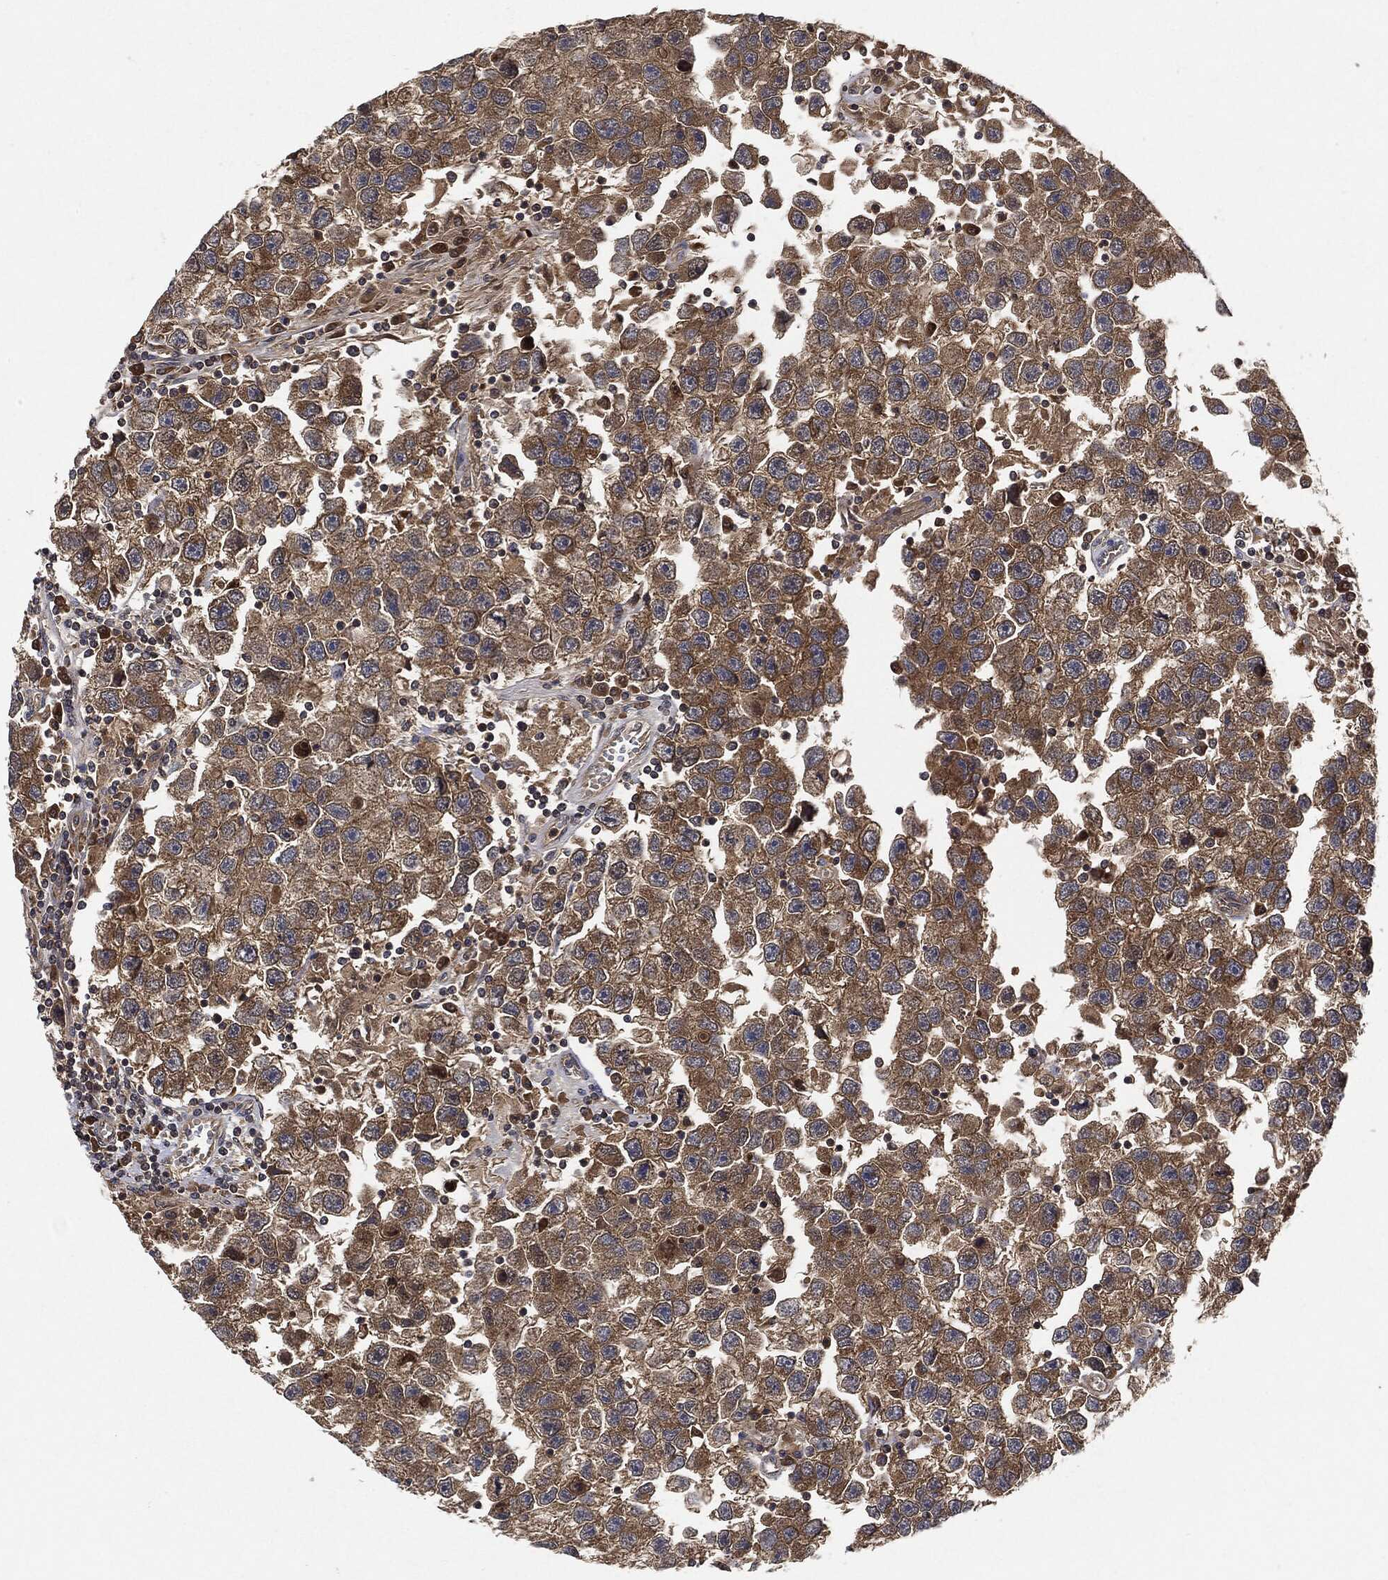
{"staining": {"intensity": "moderate", "quantity": ">75%", "location": "cytoplasmic/membranous"}, "tissue": "testis cancer", "cell_type": "Tumor cells", "image_type": "cancer", "snomed": [{"axis": "morphology", "description": "Seminoma, NOS"}, {"axis": "topography", "description": "Testis"}], "caption": "Human testis cancer stained with a protein marker shows moderate staining in tumor cells.", "gene": "BRAF", "patient": {"sex": "male", "age": 26}}